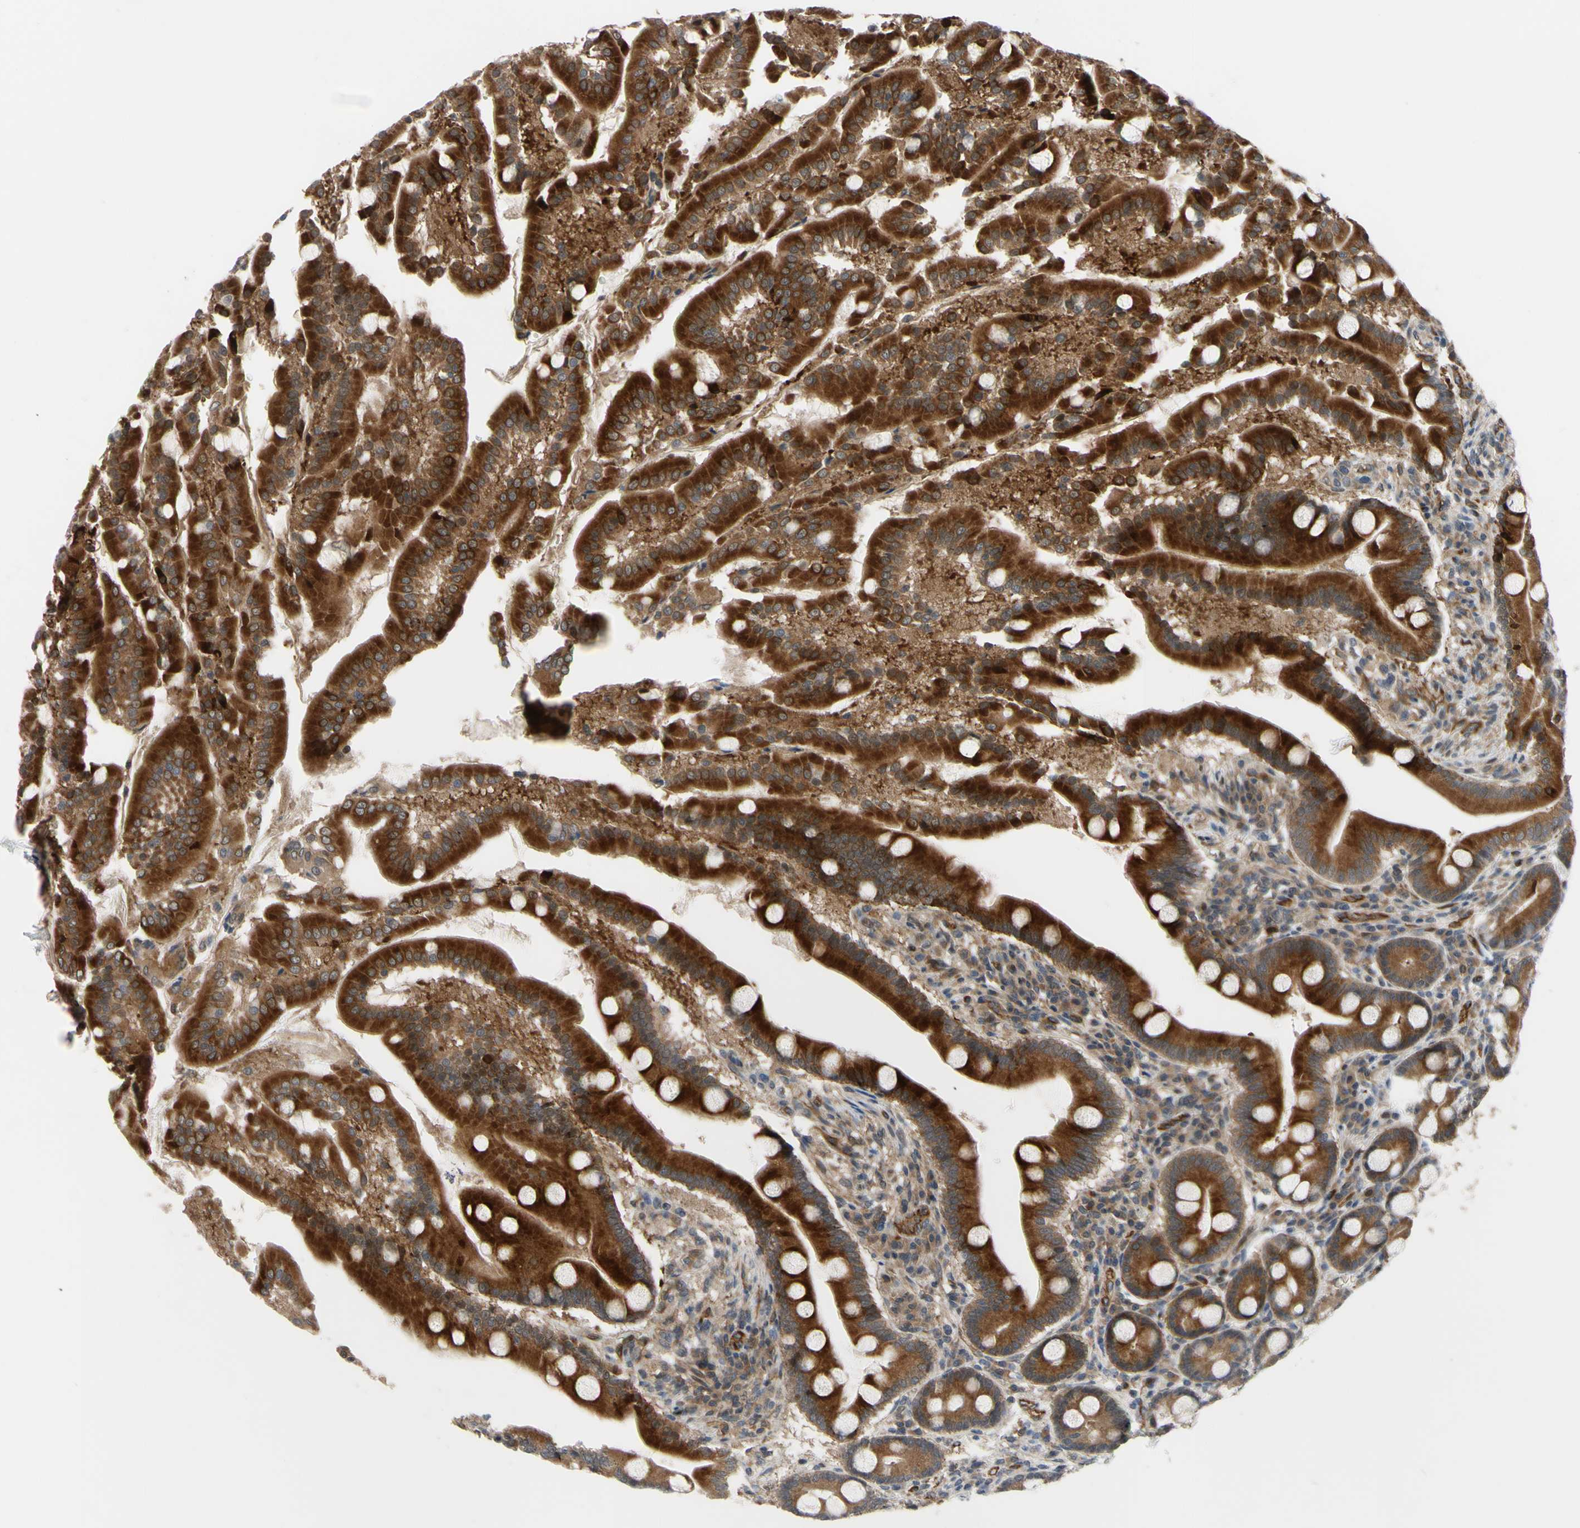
{"staining": {"intensity": "strong", "quantity": ">75%", "location": "cytoplasmic/membranous"}, "tissue": "duodenum", "cell_type": "Glandular cells", "image_type": "normal", "snomed": [{"axis": "morphology", "description": "Normal tissue, NOS"}, {"axis": "topography", "description": "Duodenum"}], "caption": "Duodenum stained for a protein (brown) reveals strong cytoplasmic/membranous positive expression in about >75% of glandular cells.", "gene": "COMMD9", "patient": {"sex": "male", "age": 50}}